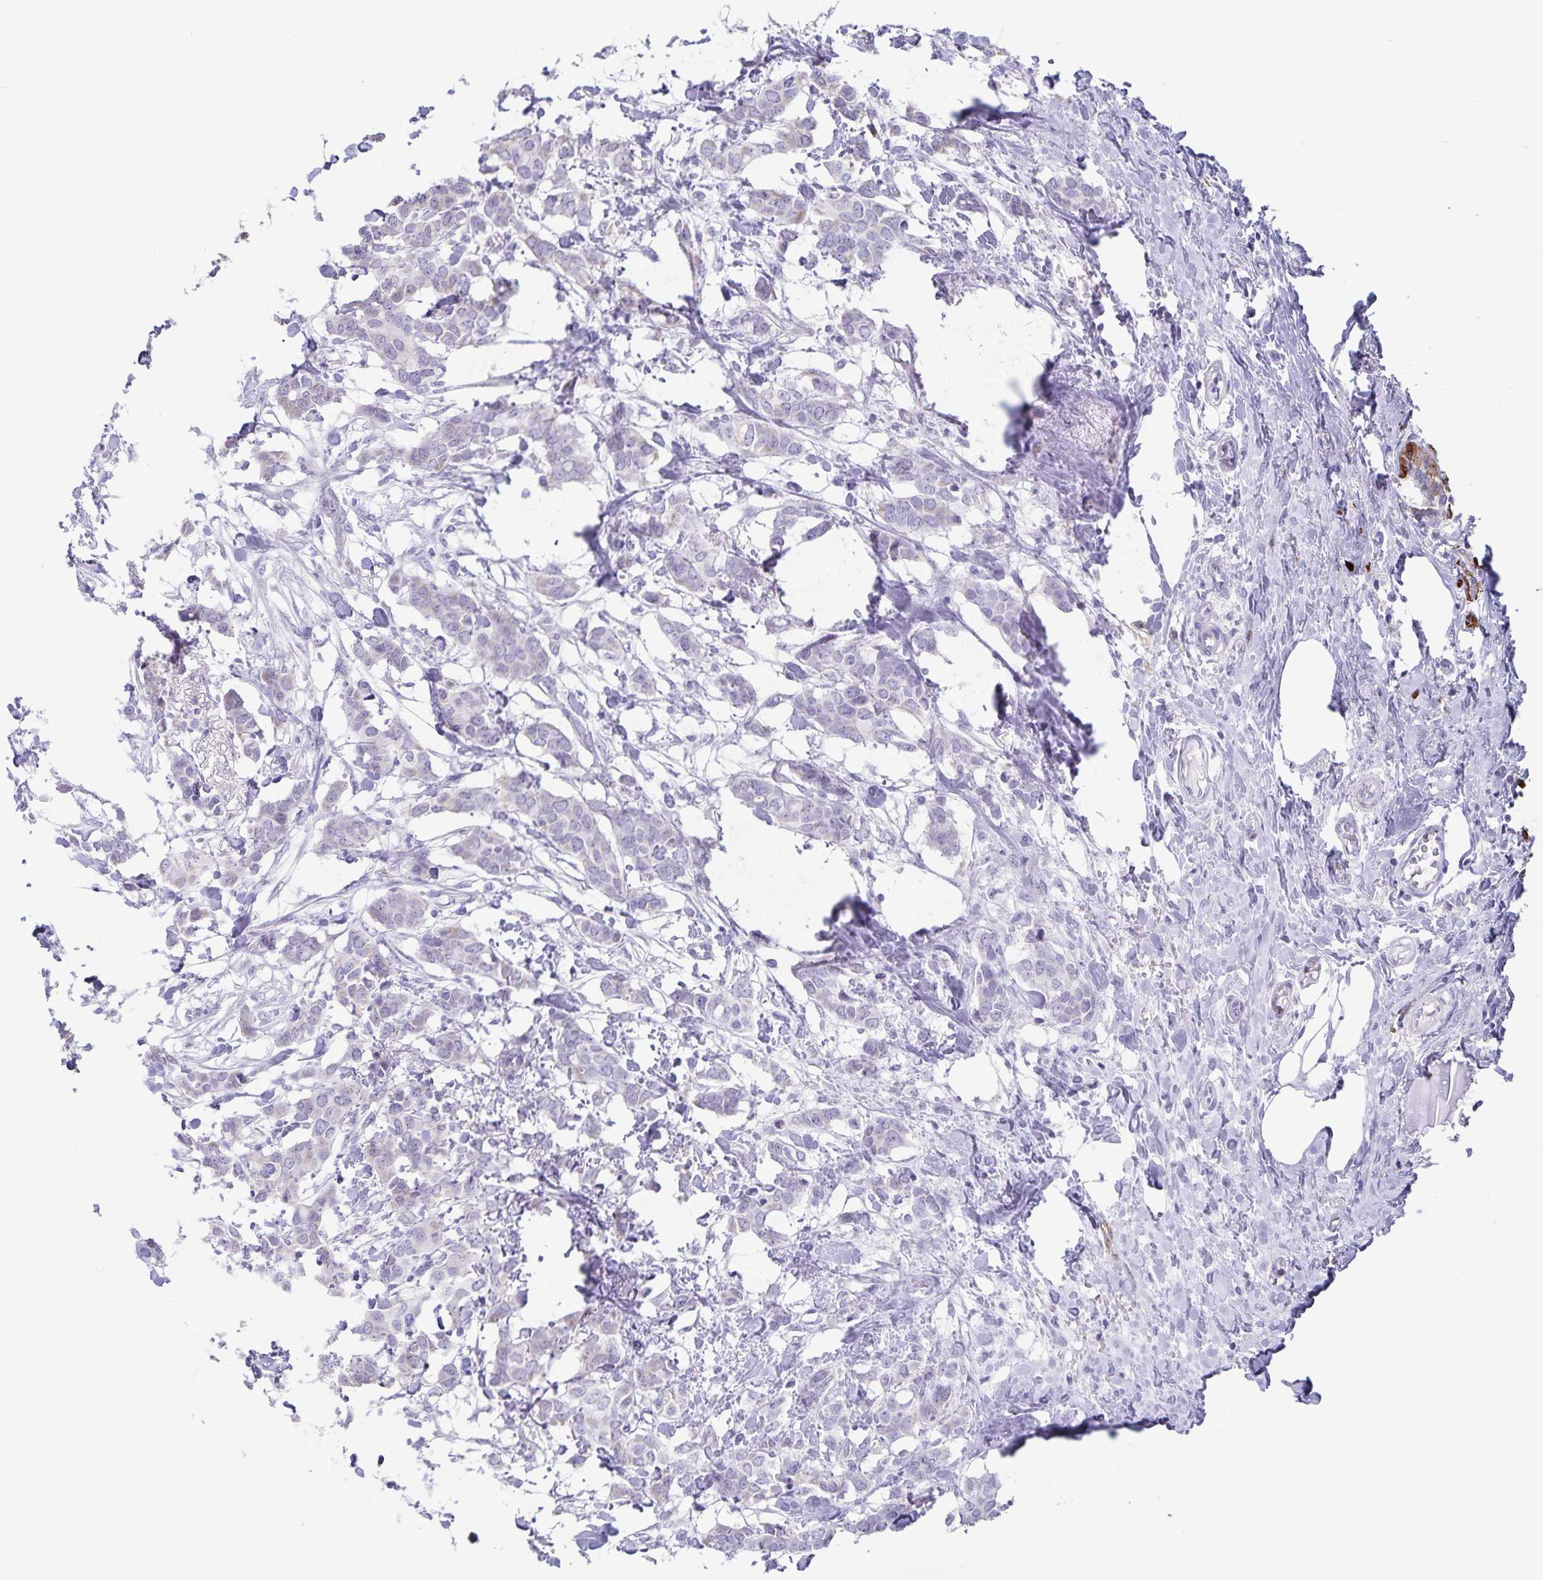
{"staining": {"intensity": "negative", "quantity": "none", "location": "none"}, "tissue": "breast cancer", "cell_type": "Tumor cells", "image_type": "cancer", "snomed": [{"axis": "morphology", "description": "Duct carcinoma"}, {"axis": "topography", "description": "Breast"}], "caption": "High power microscopy histopathology image of an IHC image of invasive ductal carcinoma (breast), revealing no significant expression in tumor cells.", "gene": "SYNM", "patient": {"sex": "female", "age": 62}}